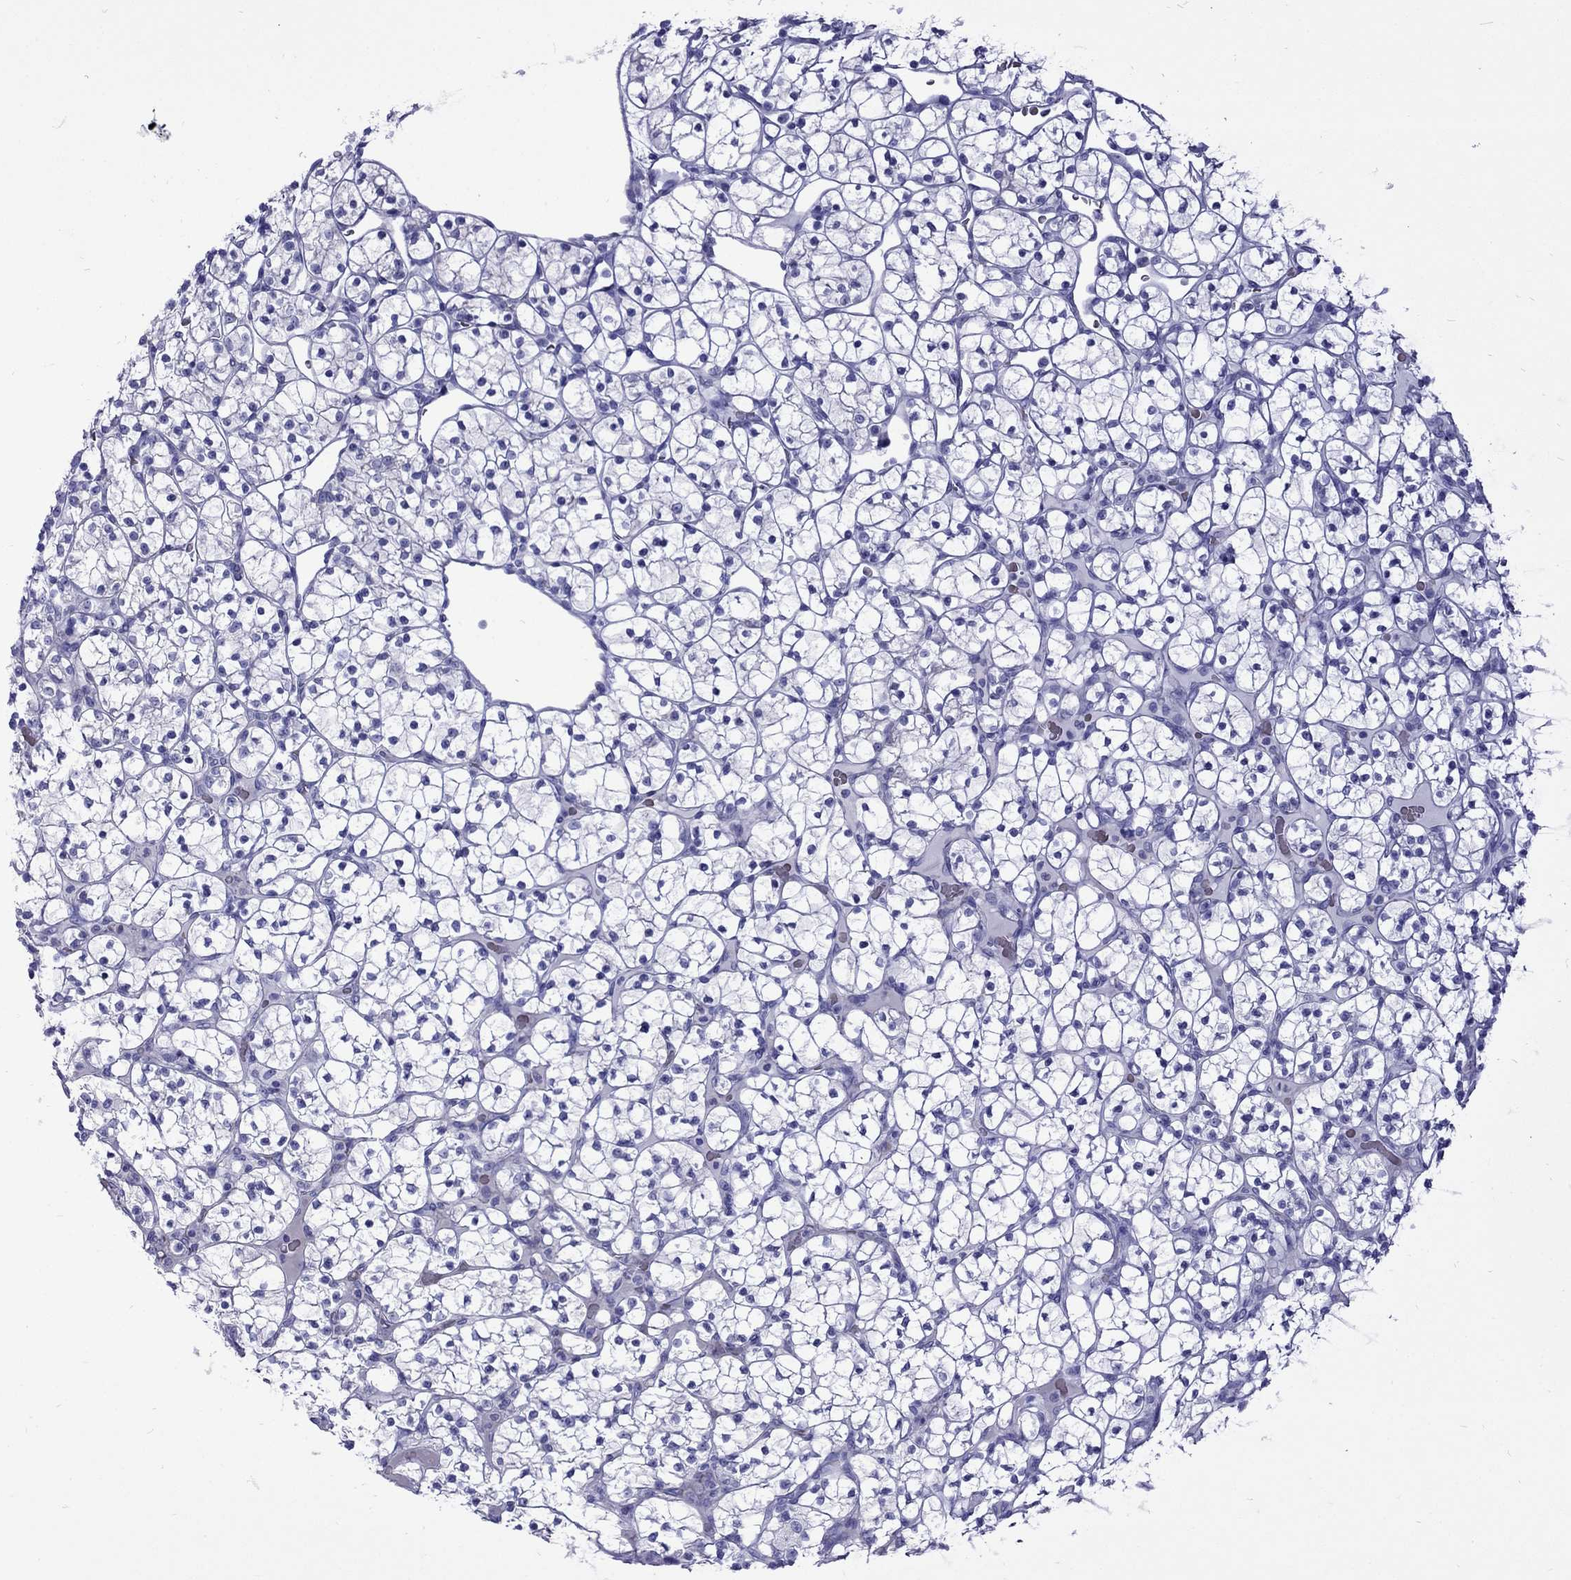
{"staining": {"intensity": "negative", "quantity": "none", "location": "none"}, "tissue": "renal cancer", "cell_type": "Tumor cells", "image_type": "cancer", "snomed": [{"axis": "morphology", "description": "Adenocarcinoma, NOS"}, {"axis": "topography", "description": "Kidney"}], "caption": "IHC image of human renal cancer stained for a protein (brown), which displays no expression in tumor cells.", "gene": "TDRD1", "patient": {"sex": "female", "age": 89}}